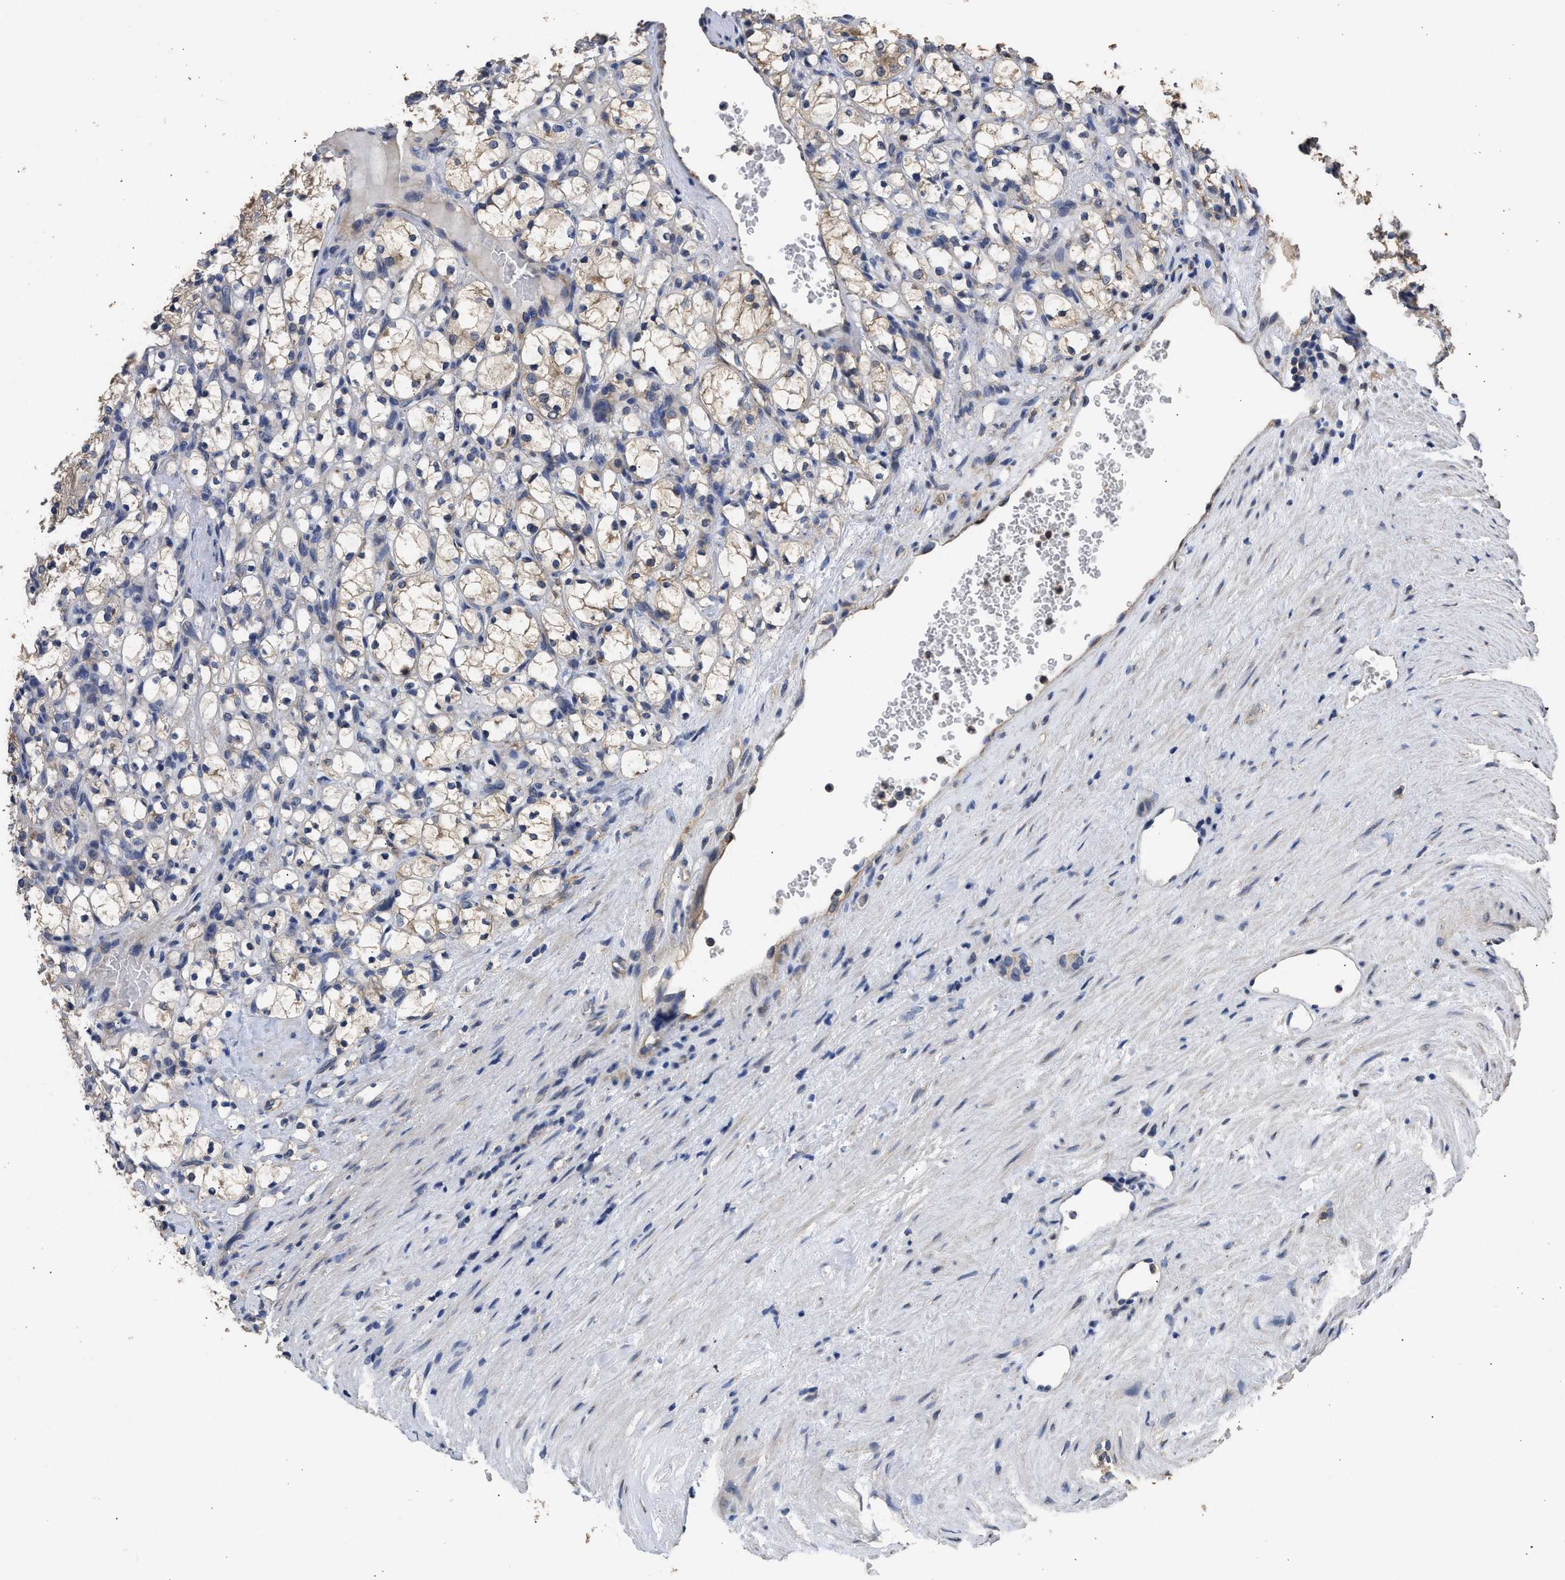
{"staining": {"intensity": "weak", "quantity": "25%-75%", "location": "cytoplasmic/membranous"}, "tissue": "renal cancer", "cell_type": "Tumor cells", "image_type": "cancer", "snomed": [{"axis": "morphology", "description": "Adenocarcinoma, NOS"}, {"axis": "topography", "description": "Kidney"}], "caption": "Renal cancer (adenocarcinoma) stained with a protein marker exhibits weak staining in tumor cells.", "gene": "SPINT2", "patient": {"sex": "female", "age": 69}}